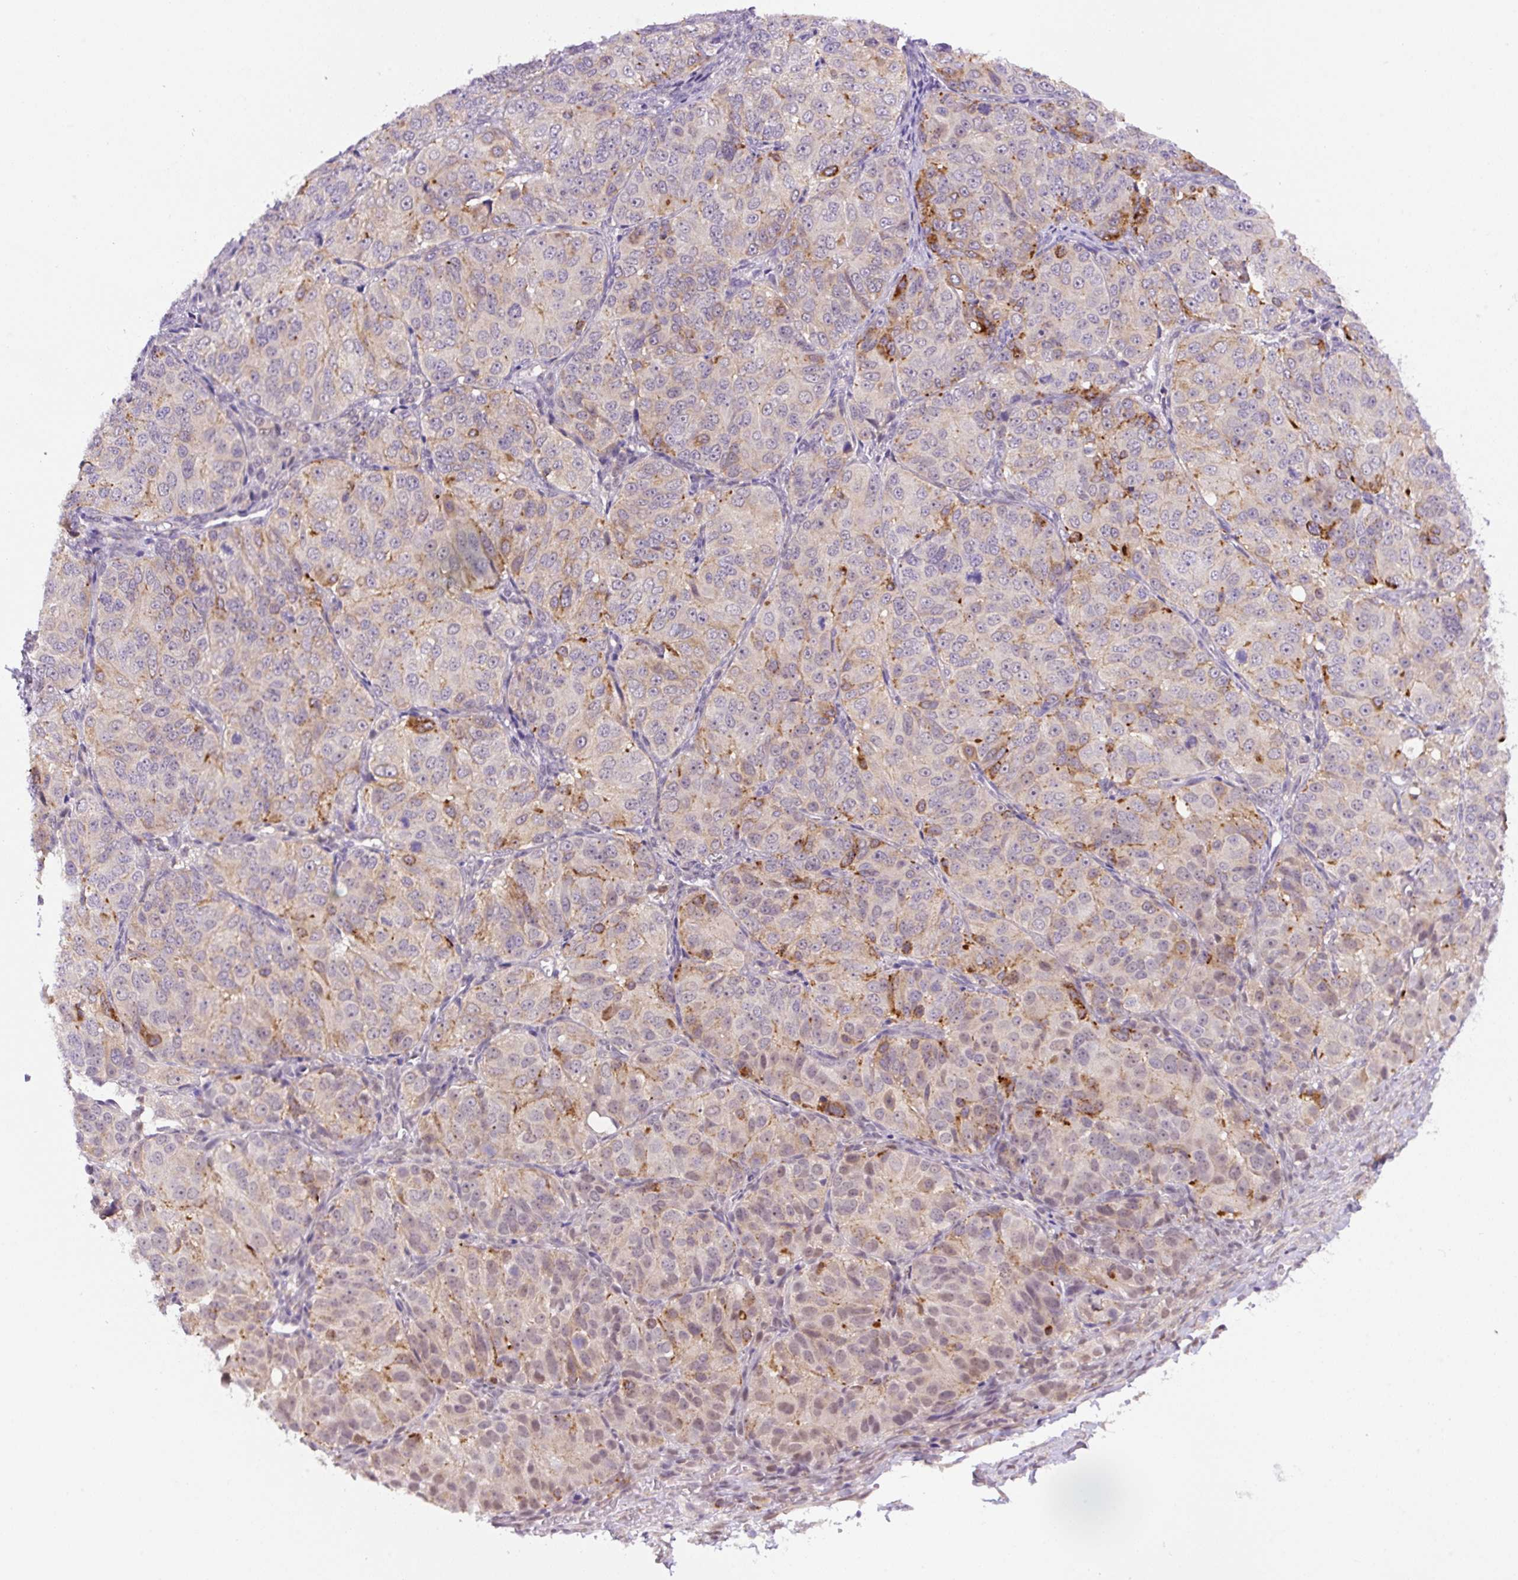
{"staining": {"intensity": "moderate", "quantity": "<25%", "location": "cytoplasmic/membranous,nuclear"}, "tissue": "ovarian cancer", "cell_type": "Tumor cells", "image_type": "cancer", "snomed": [{"axis": "morphology", "description": "Carcinoma, endometroid"}, {"axis": "topography", "description": "Ovary"}], "caption": "Immunohistochemical staining of ovarian cancer (endometroid carcinoma) displays moderate cytoplasmic/membranous and nuclear protein expression in about <25% of tumor cells.", "gene": "CEBPZOS", "patient": {"sex": "female", "age": 51}}